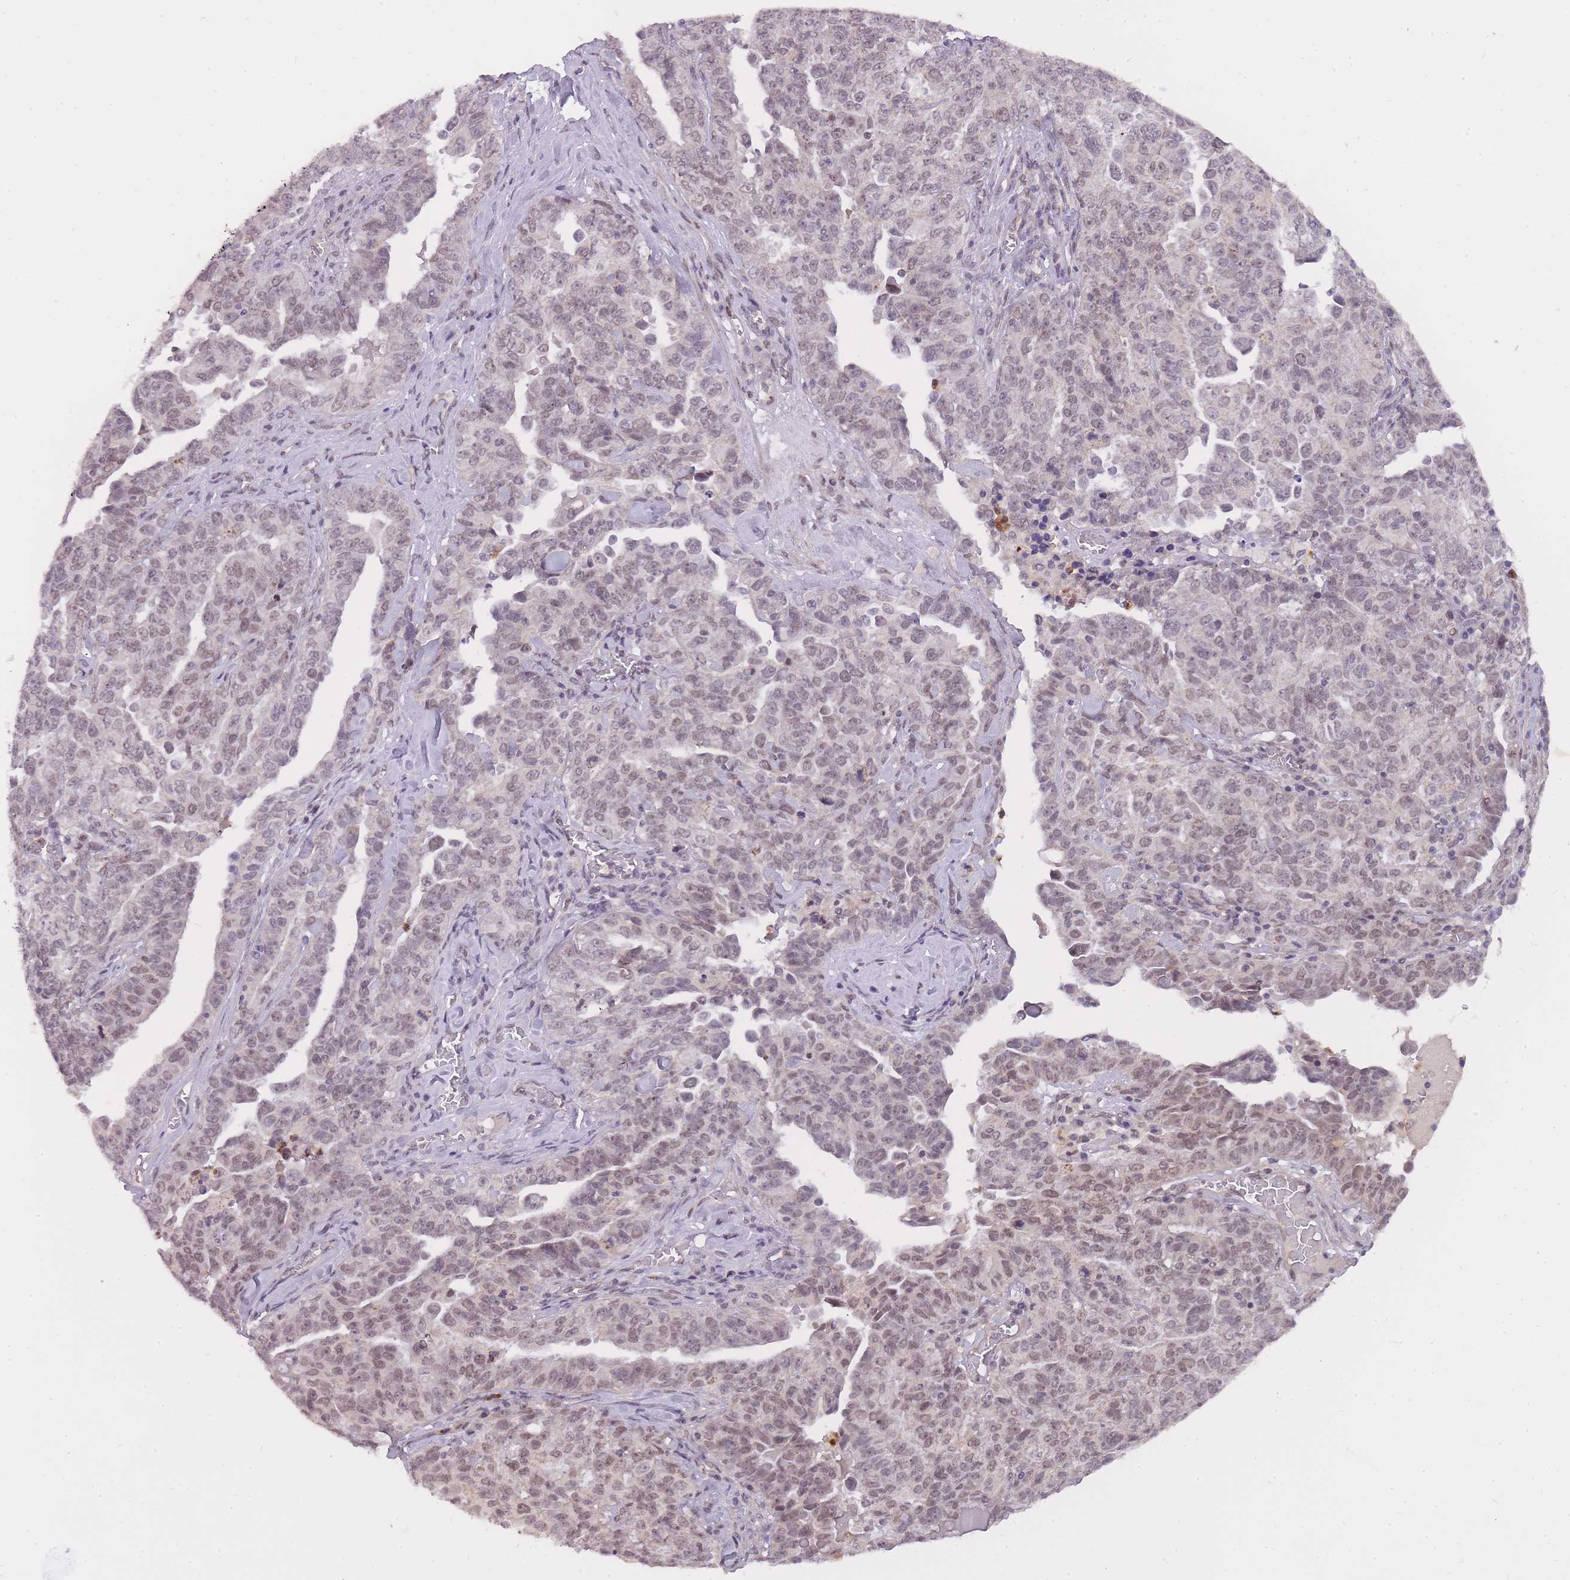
{"staining": {"intensity": "weak", "quantity": ">75%", "location": "nuclear"}, "tissue": "ovarian cancer", "cell_type": "Tumor cells", "image_type": "cancer", "snomed": [{"axis": "morphology", "description": "Carcinoma, endometroid"}, {"axis": "topography", "description": "Ovary"}], "caption": "Endometroid carcinoma (ovarian) stained for a protein shows weak nuclear positivity in tumor cells.", "gene": "TIGD1", "patient": {"sex": "female", "age": 62}}